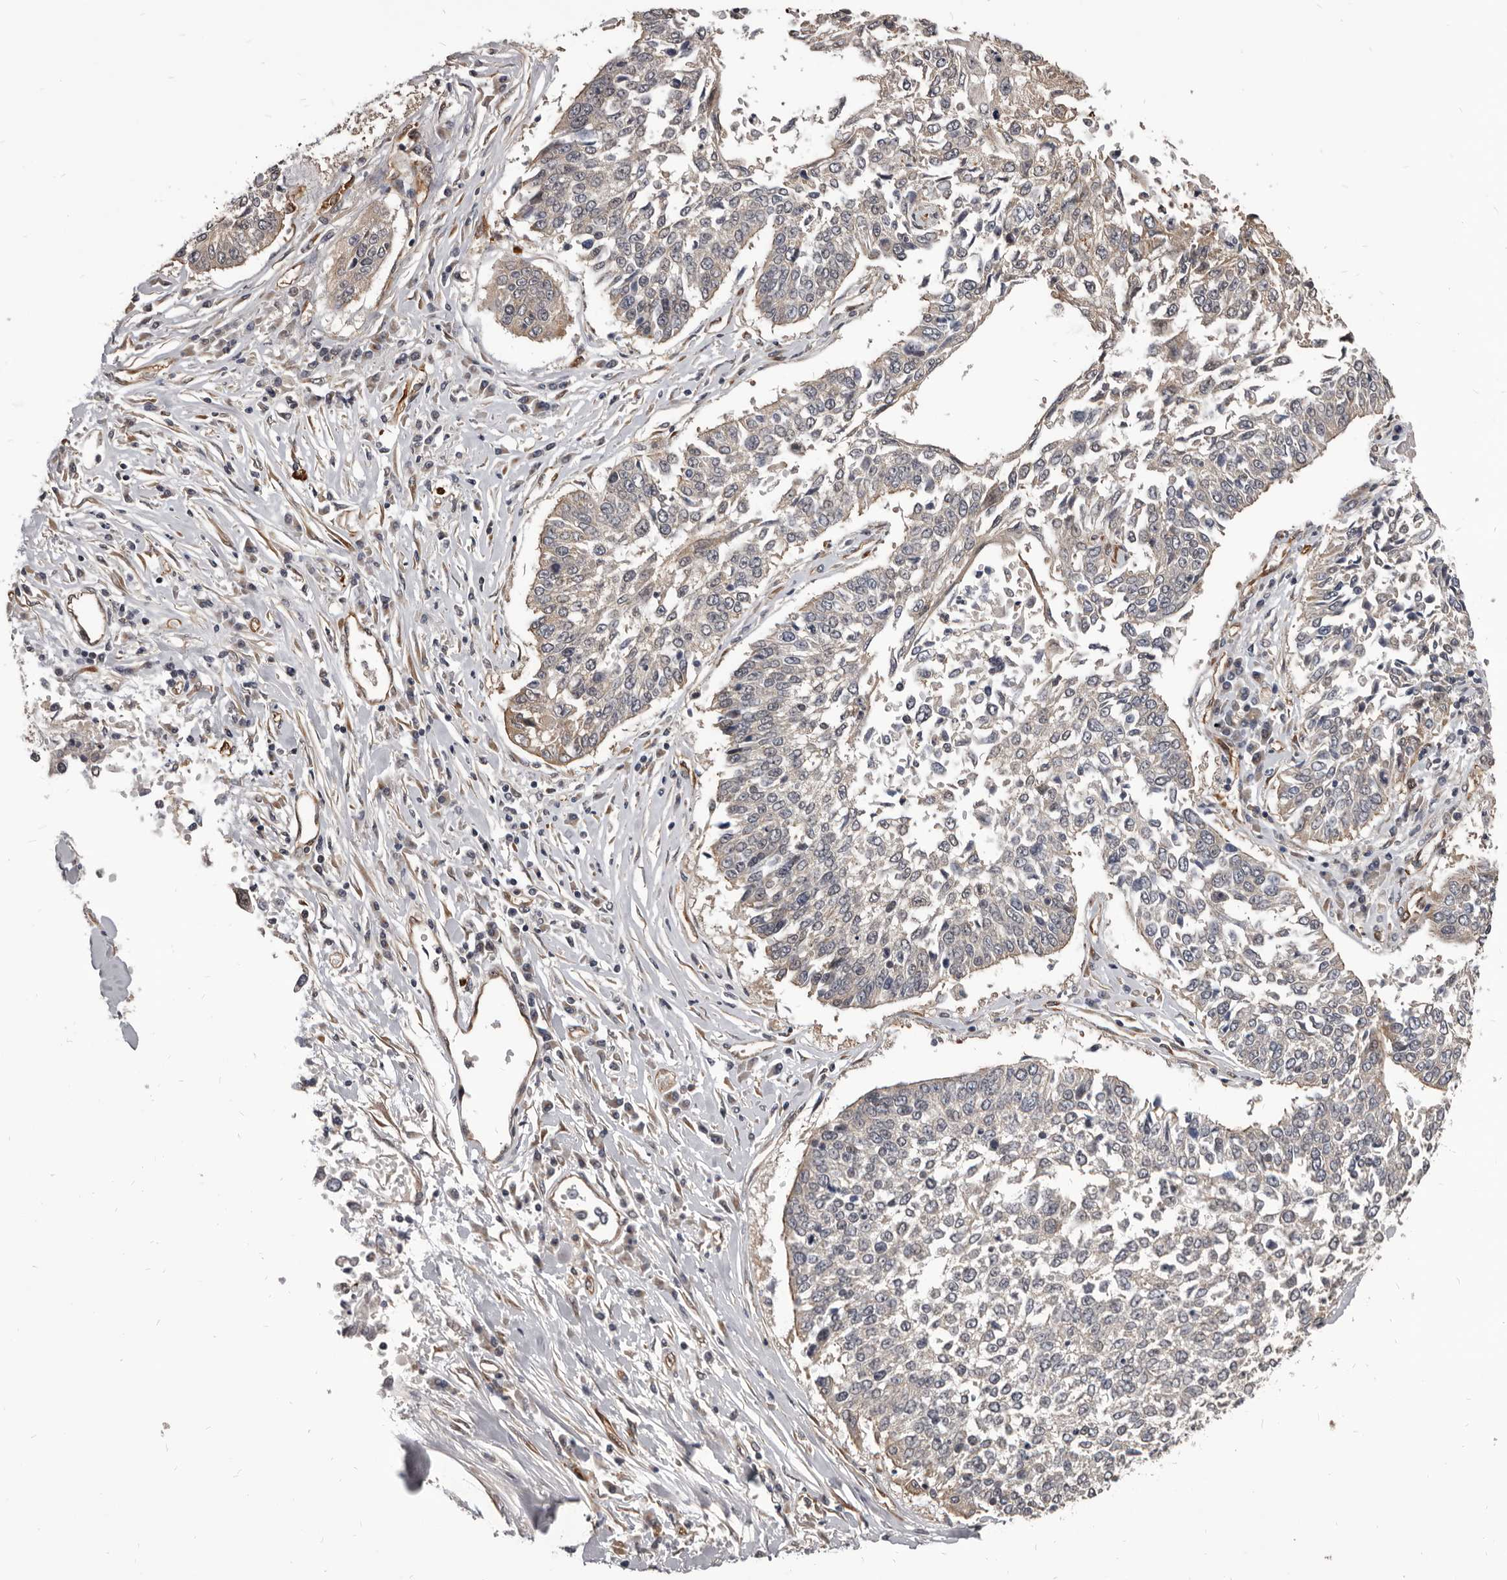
{"staining": {"intensity": "weak", "quantity": "<25%", "location": "cytoplasmic/membranous"}, "tissue": "lung cancer", "cell_type": "Tumor cells", "image_type": "cancer", "snomed": [{"axis": "morphology", "description": "Normal tissue, NOS"}, {"axis": "morphology", "description": "Squamous cell carcinoma, NOS"}, {"axis": "topography", "description": "Cartilage tissue"}, {"axis": "topography", "description": "Lung"}, {"axis": "topography", "description": "Peripheral nerve tissue"}], "caption": "The IHC micrograph has no significant staining in tumor cells of lung cancer (squamous cell carcinoma) tissue. Nuclei are stained in blue.", "gene": "ADAMTS20", "patient": {"sex": "female", "age": 49}}